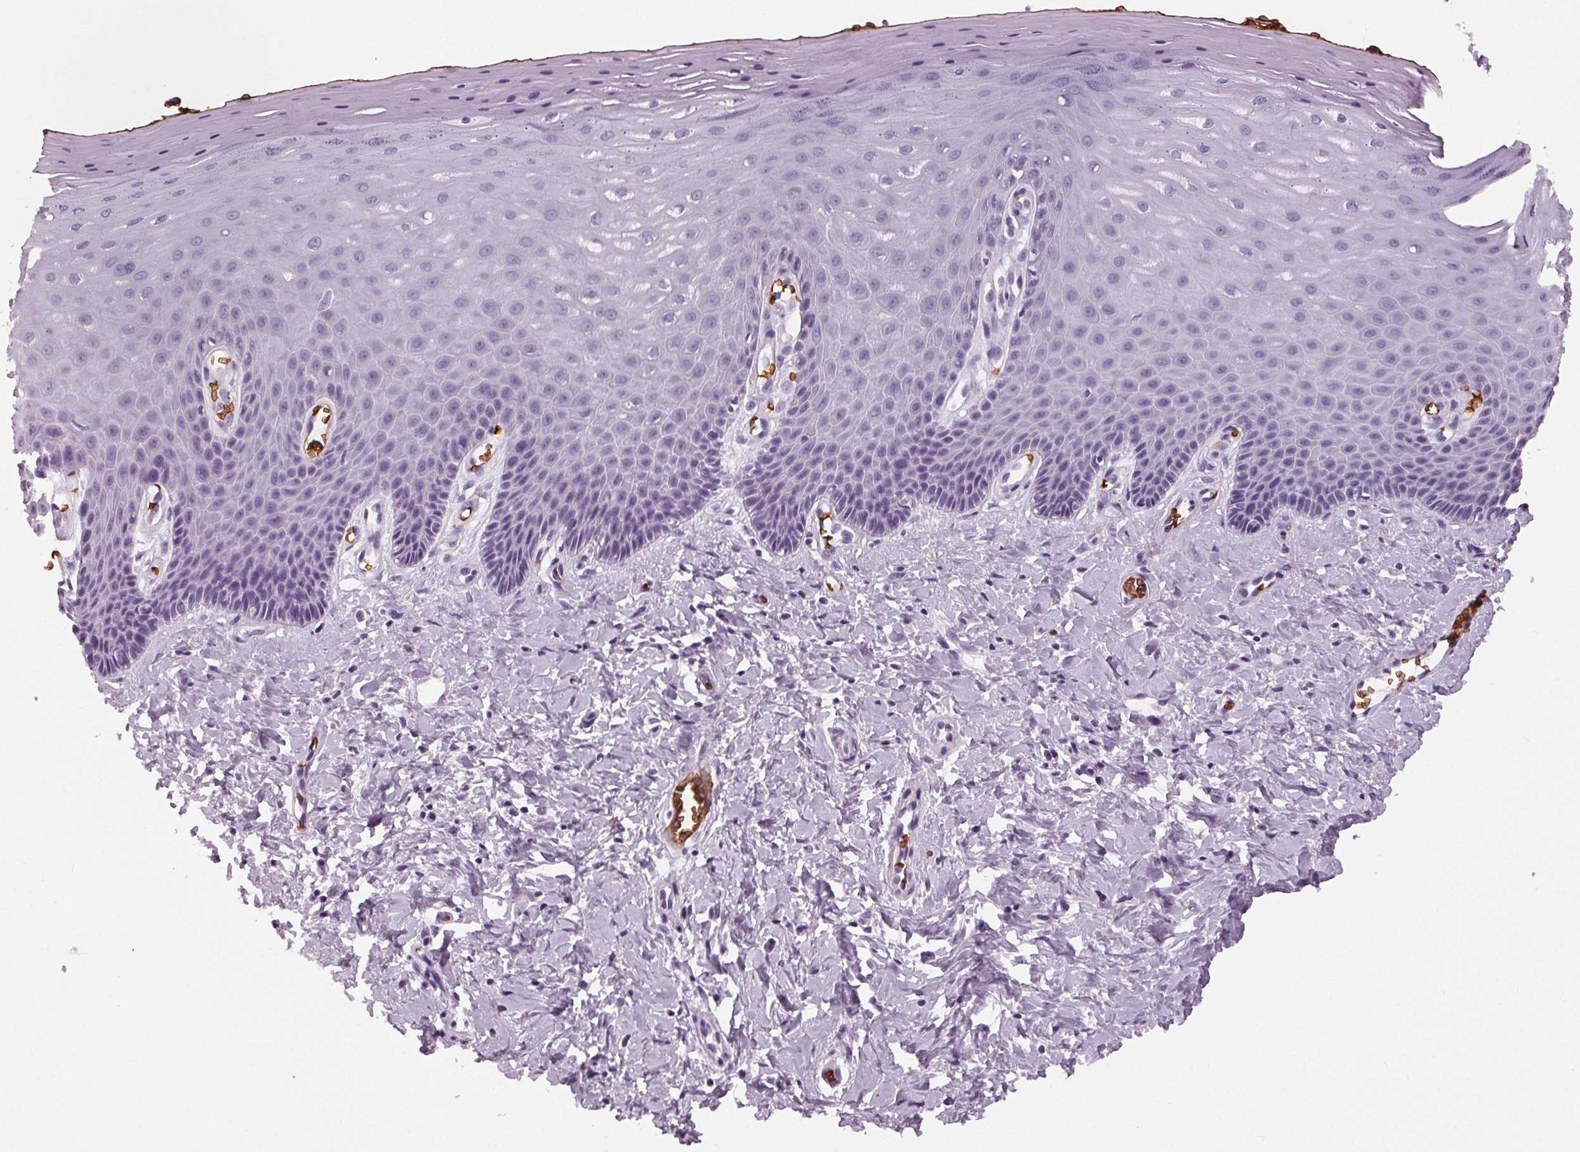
{"staining": {"intensity": "negative", "quantity": "none", "location": "none"}, "tissue": "vagina", "cell_type": "Squamous epithelial cells", "image_type": "normal", "snomed": [{"axis": "morphology", "description": "Normal tissue, NOS"}, {"axis": "topography", "description": "Vagina"}], "caption": "Photomicrograph shows no protein expression in squamous epithelial cells of unremarkable vagina.", "gene": "SLC4A1", "patient": {"sex": "female", "age": 83}}